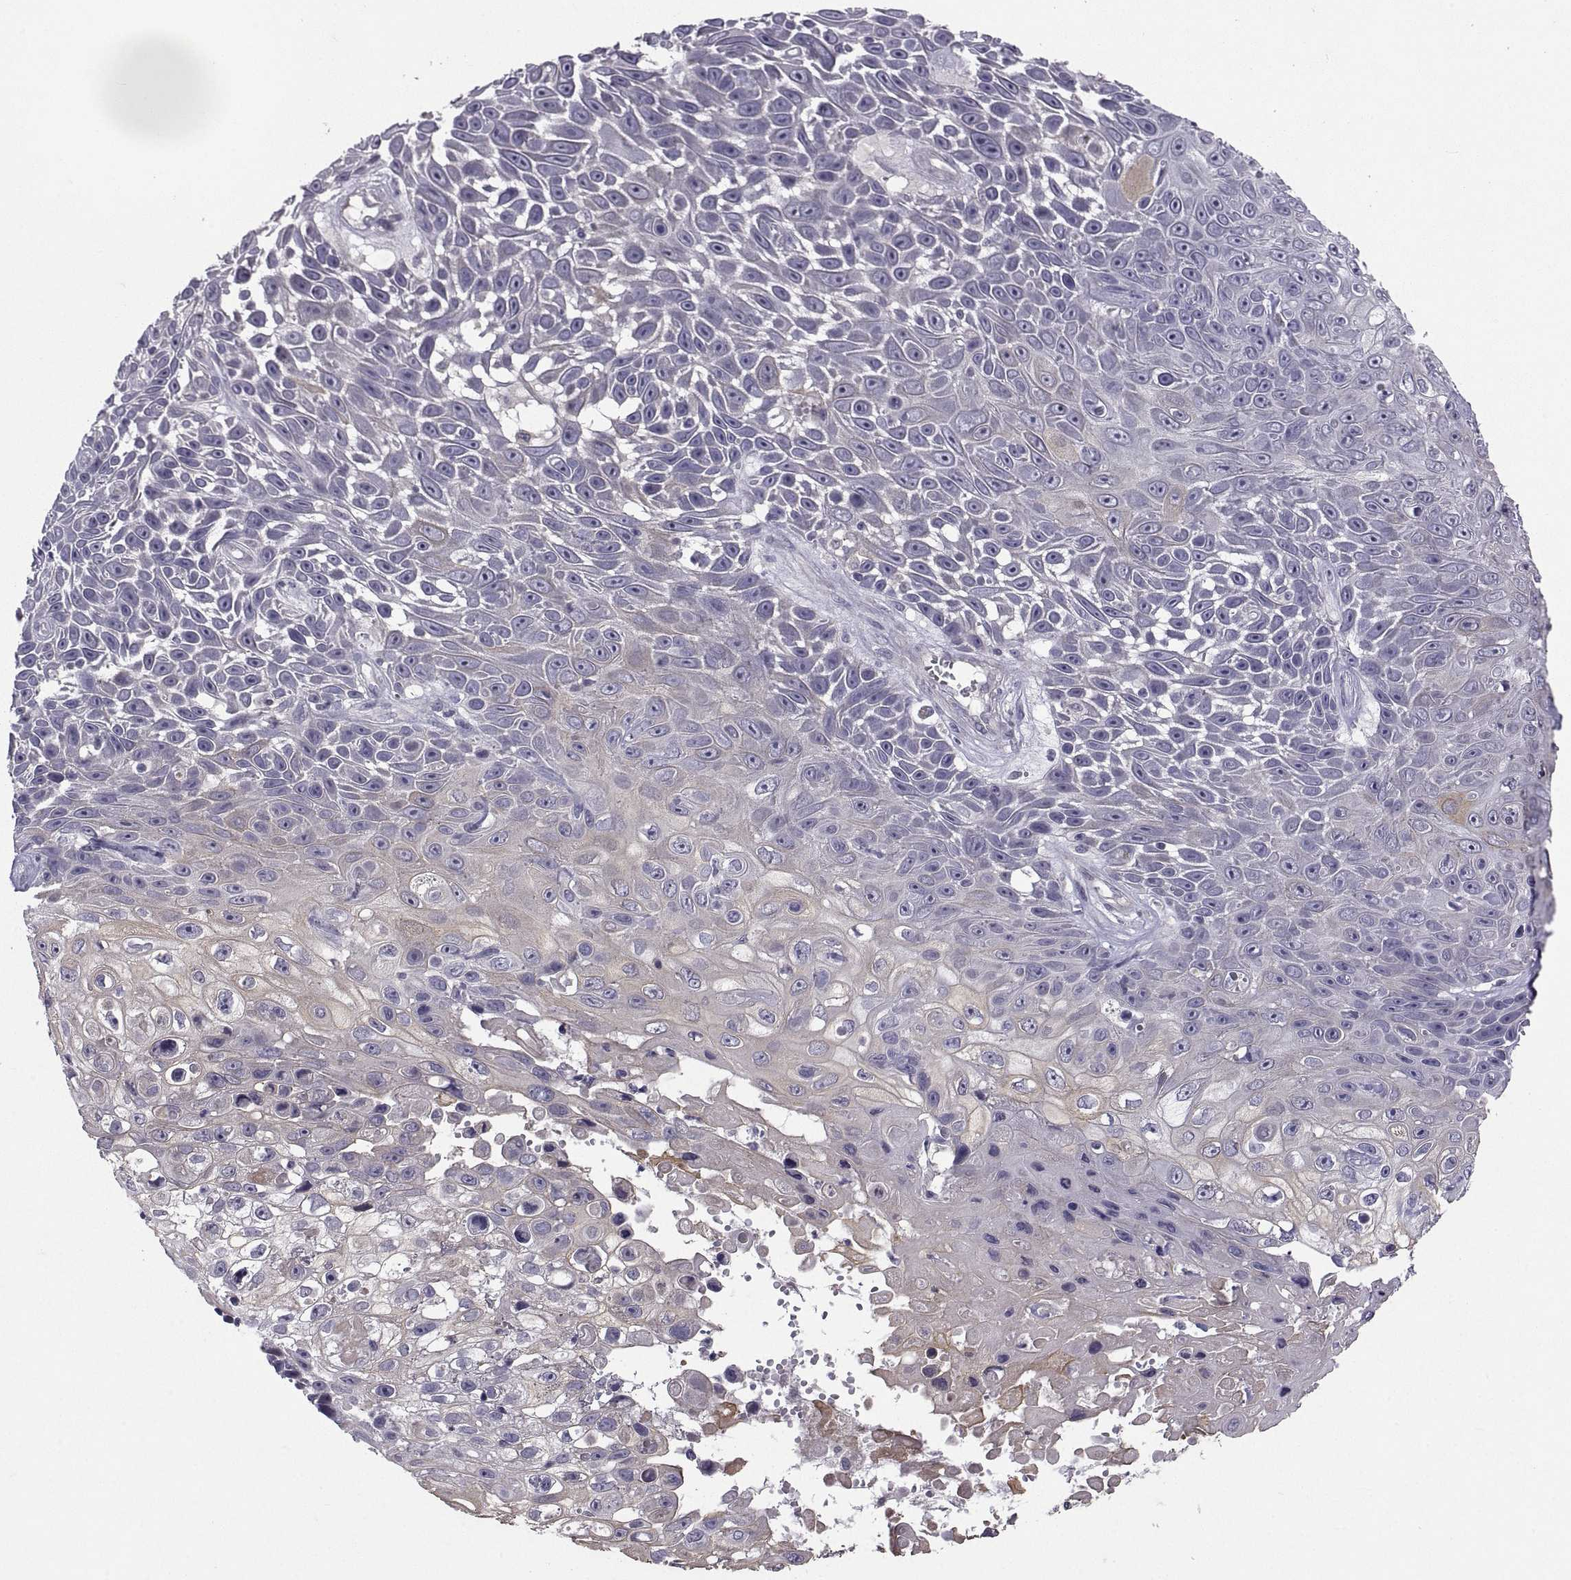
{"staining": {"intensity": "weak", "quantity": "25%-75%", "location": "cytoplasmic/membranous"}, "tissue": "skin cancer", "cell_type": "Tumor cells", "image_type": "cancer", "snomed": [{"axis": "morphology", "description": "Squamous cell carcinoma, NOS"}, {"axis": "topography", "description": "Skin"}], "caption": "Skin cancer tissue demonstrates weak cytoplasmic/membranous positivity in approximately 25%-75% of tumor cells, visualized by immunohistochemistry.", "gene": "NPTX2", "patient": {"sex": "male", "age": 82}}